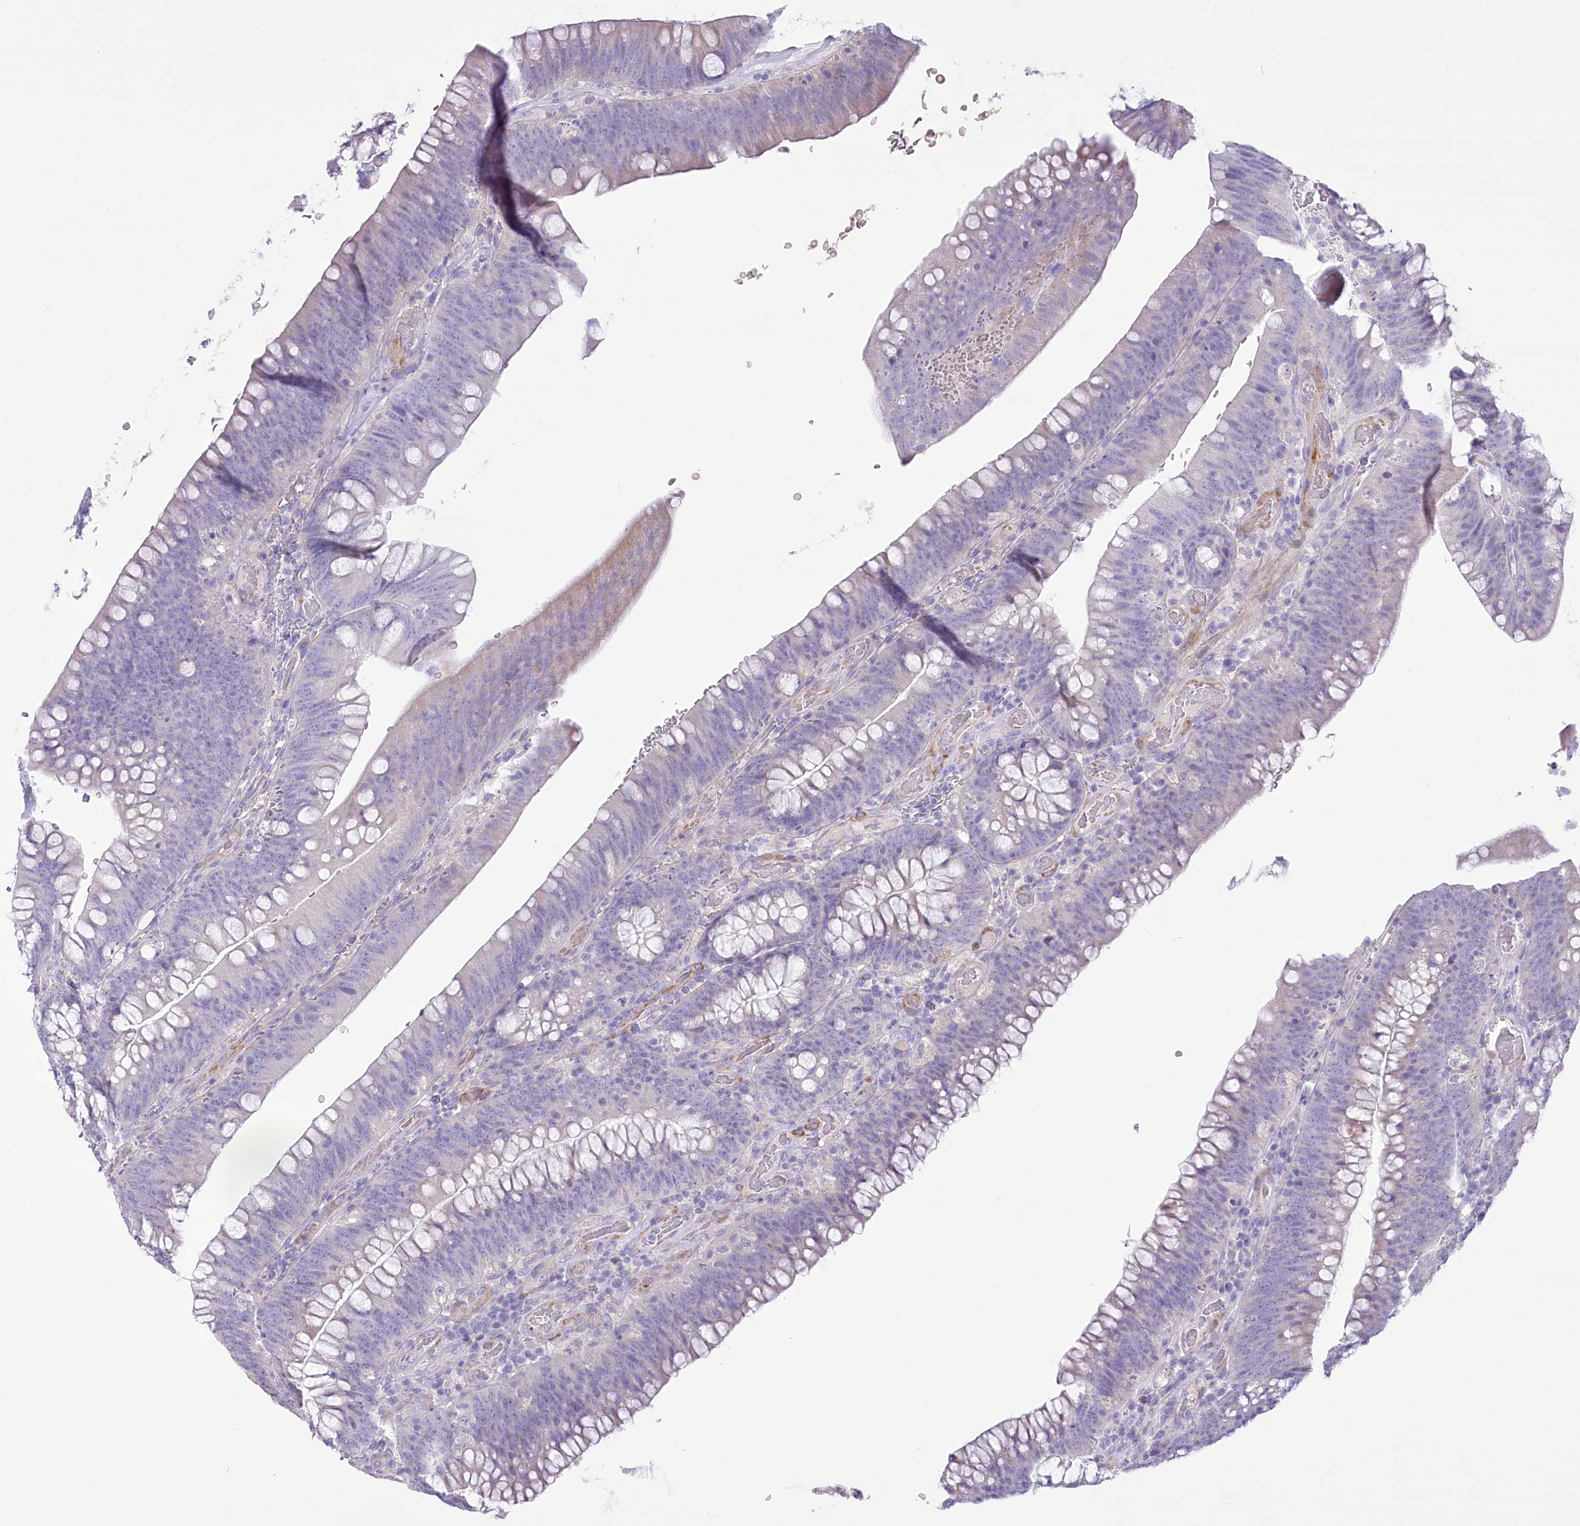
{"staining": {"intensity": "negative", "quantity": "none", "location": "none"}, "tissue": "colorectal cancer", "cell_type": "Tumor cells", "image_type": "cancer", "snomed": [{"axis": "morphology", "description": "Normal tissue, NOS"}, {"axis": "topography", "description": "Colon"}], "caption": "This micrograph is of colorectal cancer stained with immunohistochemistry (IHC) to label a protein in brown with the nuclei are counter-stained blue. There is no expression in tumor cells. The staining is performed using DAB (3,3'-diaminobenzidine) brown chromogen with nuclei counter-stained in using hematoxylin.", "gene": "ANGPTL3", "patient": {"sex": "female", "age": 82}}